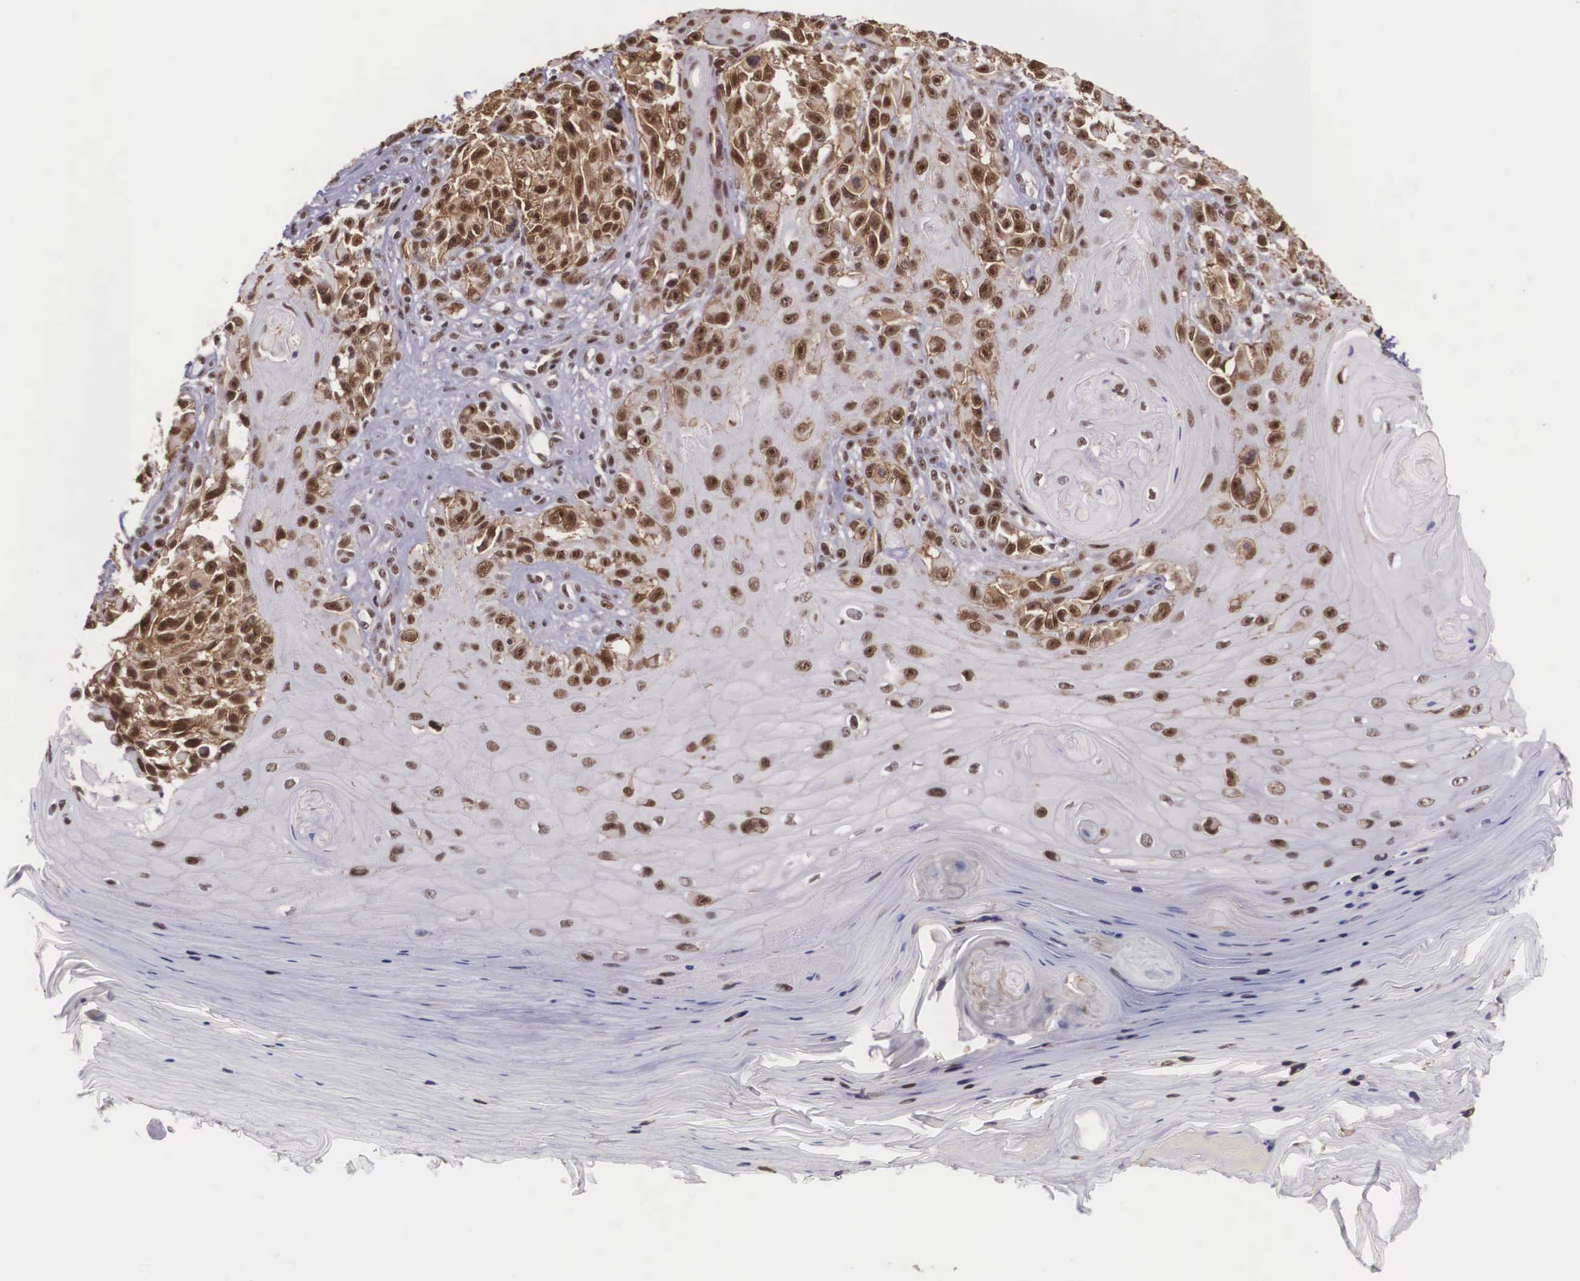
{"staining": {"intensity": "strong", "quantity": ">75%", "location": "cytoplasmic/membranous,nuclear"}, "tissue": "melanoma", "cell_type": "Tumor cells", "image_type": "cancer", "snomed": [{"axis": "morphology", "description": "Malignant melanoma, NOS"}, {"axis": "topography", "description": "Skin"}], "caption": "This histopathology image reveals IHC staining of malignant melanoma, with high strong cytoplasmic/membranous and nuclear staining in approximately >75% of tumor cells.", "gene": "POLR2F", "patient": {"sex": "female", "age": 82}}